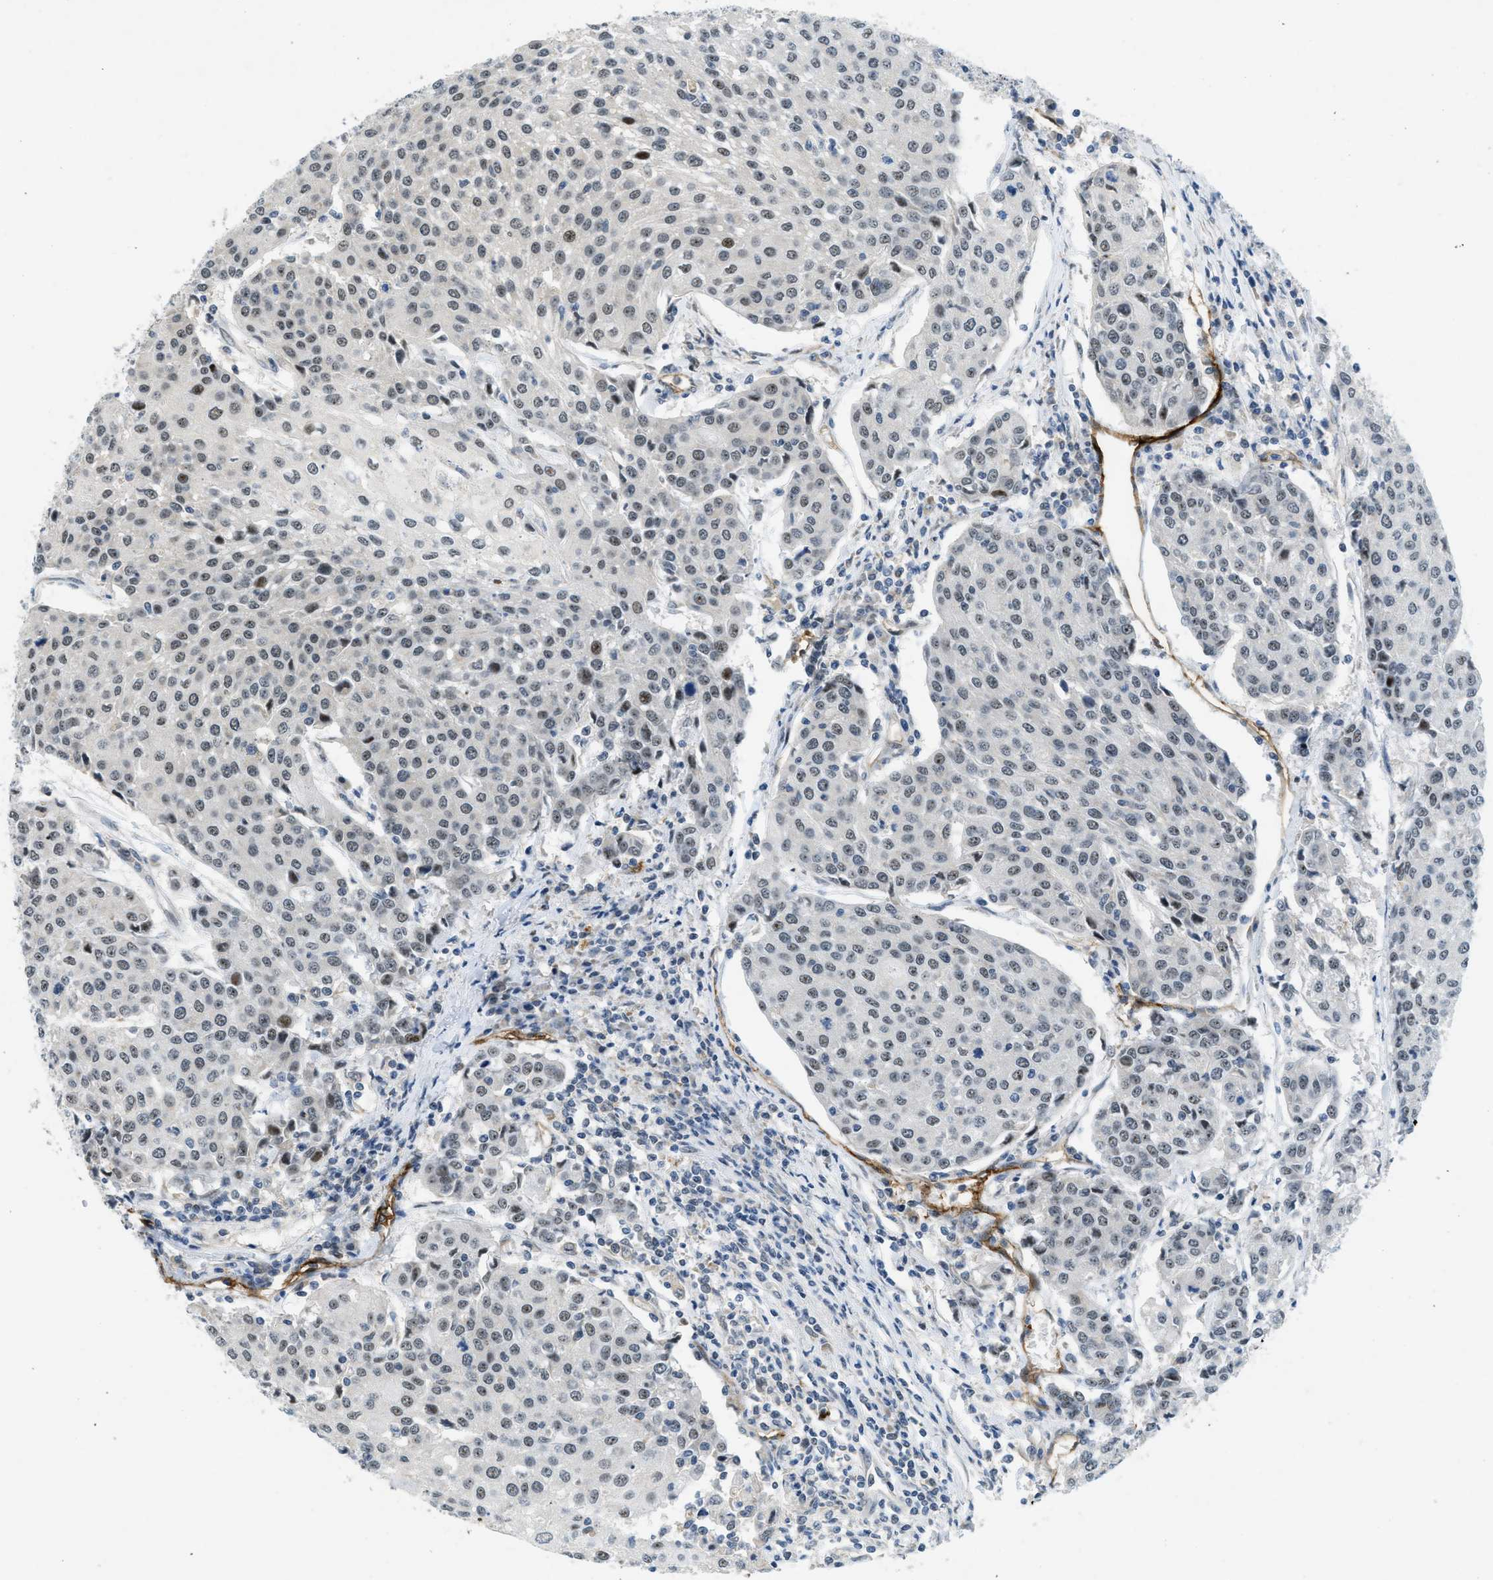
{"staining": {"intensity": "weak", "quantity": "<25%", "location": "nuclear"}, "tissue": "urothelial cancer", "cell_type": "Tumor cells", "image_type": "cancer", "snomed": [{"axis": "morphology", "description": "Urothelial carcinoma, High grade"}, {"axis": "topography", "description": "Urinary bladder"}], "caption": "IHC micrograph of neoplastic tissue: urothelial cancer stained with DAB (3,3'-diaminobenzidine) reveals no significant protein staining in tumor cells. (DAB immunohistochemistry, high magnification).", "gene": "SLCO2A1", "patient": {"sex": "female", "age": 85}}